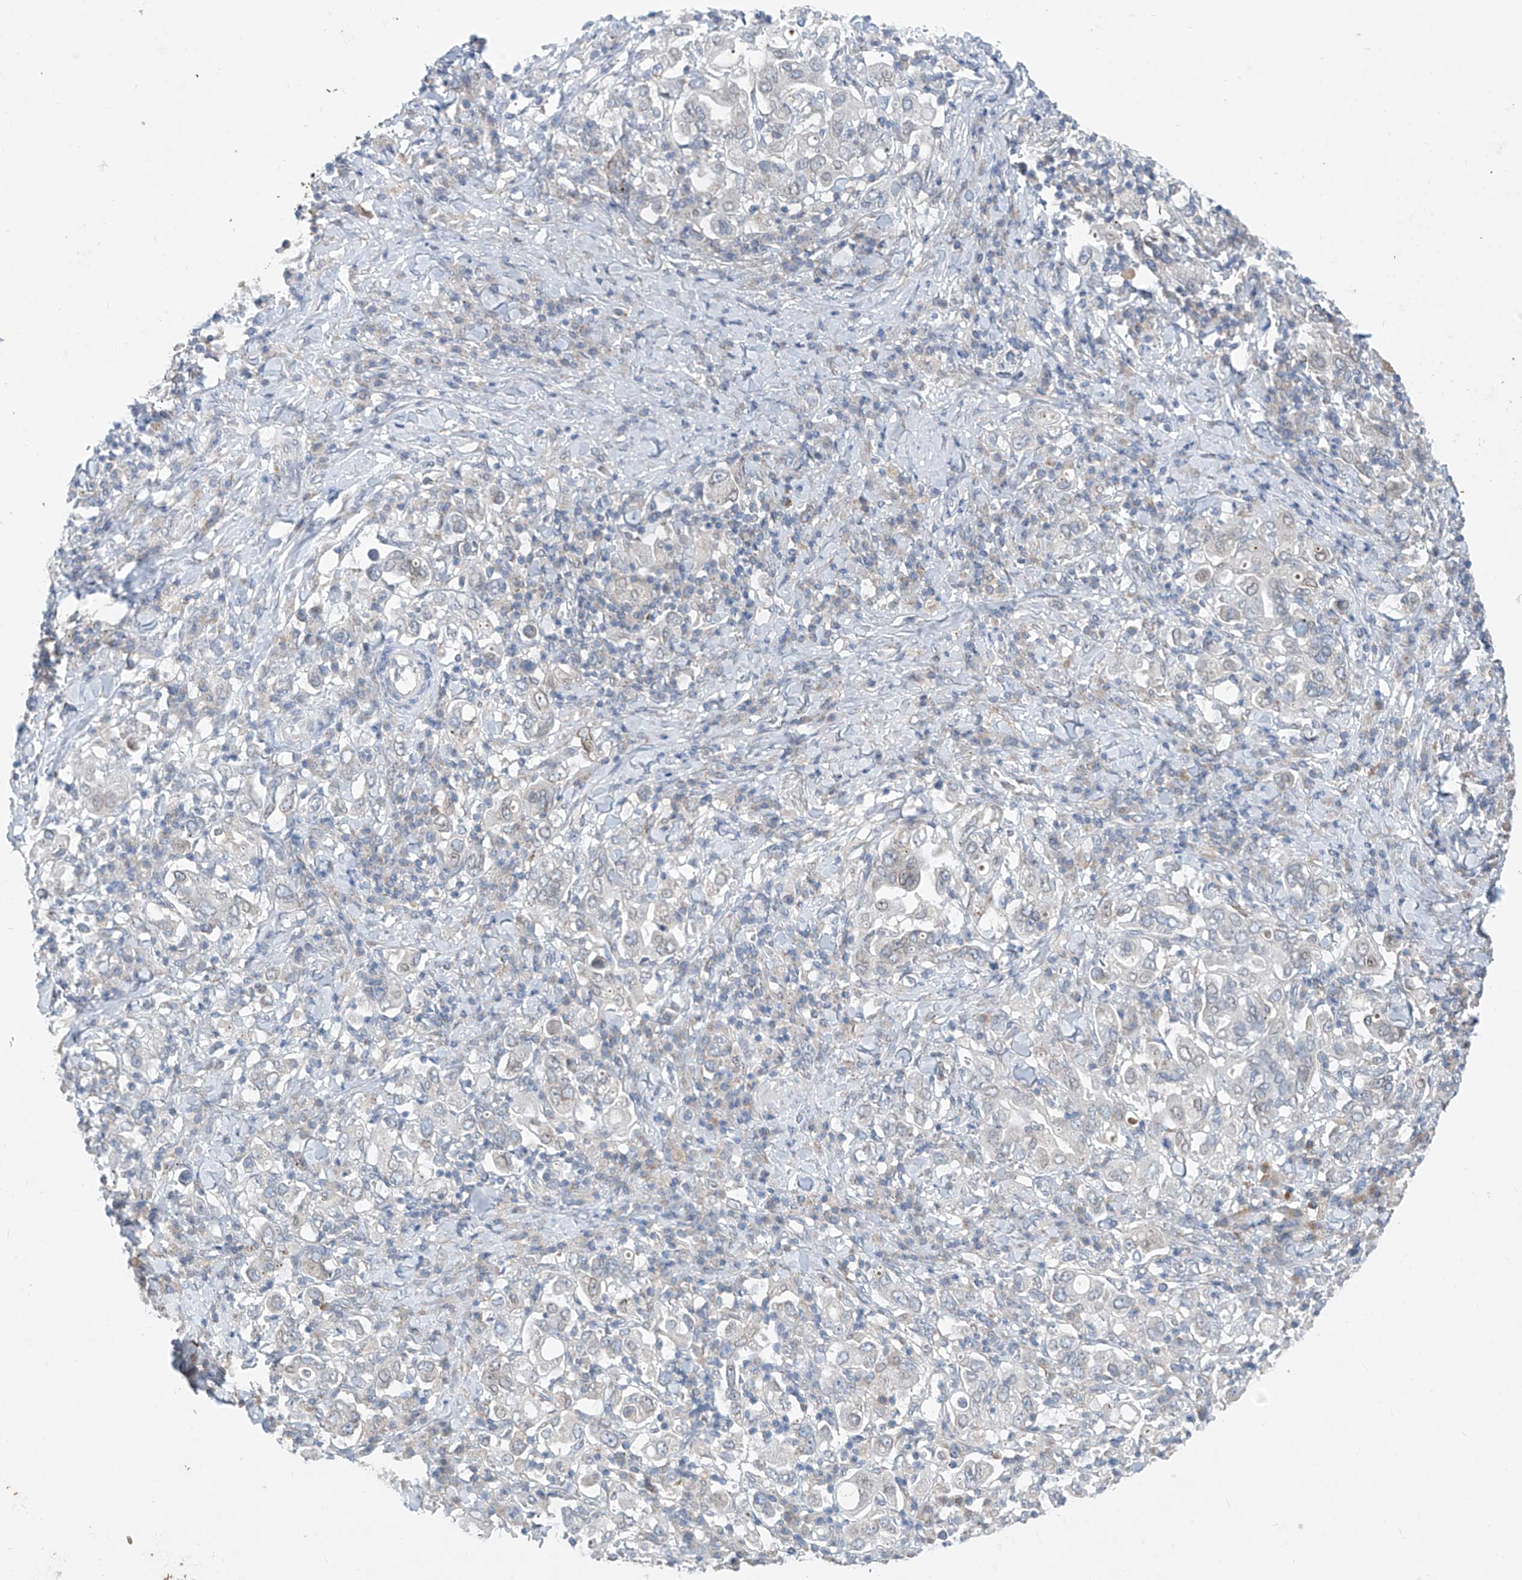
{"staining": {"intensity": "weak", "quantity": "<25%", "location": "cytoplasmic/membranous,nuclear"}, "tissue": "stomach cancer", "cell_type": "Tumor cells", "image_type": "cancer", "snomed": [{"axis": "morphology", "description": "Adenocarcinoma, NOS"}, {"axis": "topography", "description": "Stomach, upper"}], "caption": "The micrograph shows no significant positivity in tumor cells of stomach cancer. Brightfield microscopy of immunohistochemistry (IHC) stained with DAB (brown) and hematoxylin (blue), captured at high magnification.", "gene": "KRTAP25-1", "patient": {"sex": "male", "age": 62}}